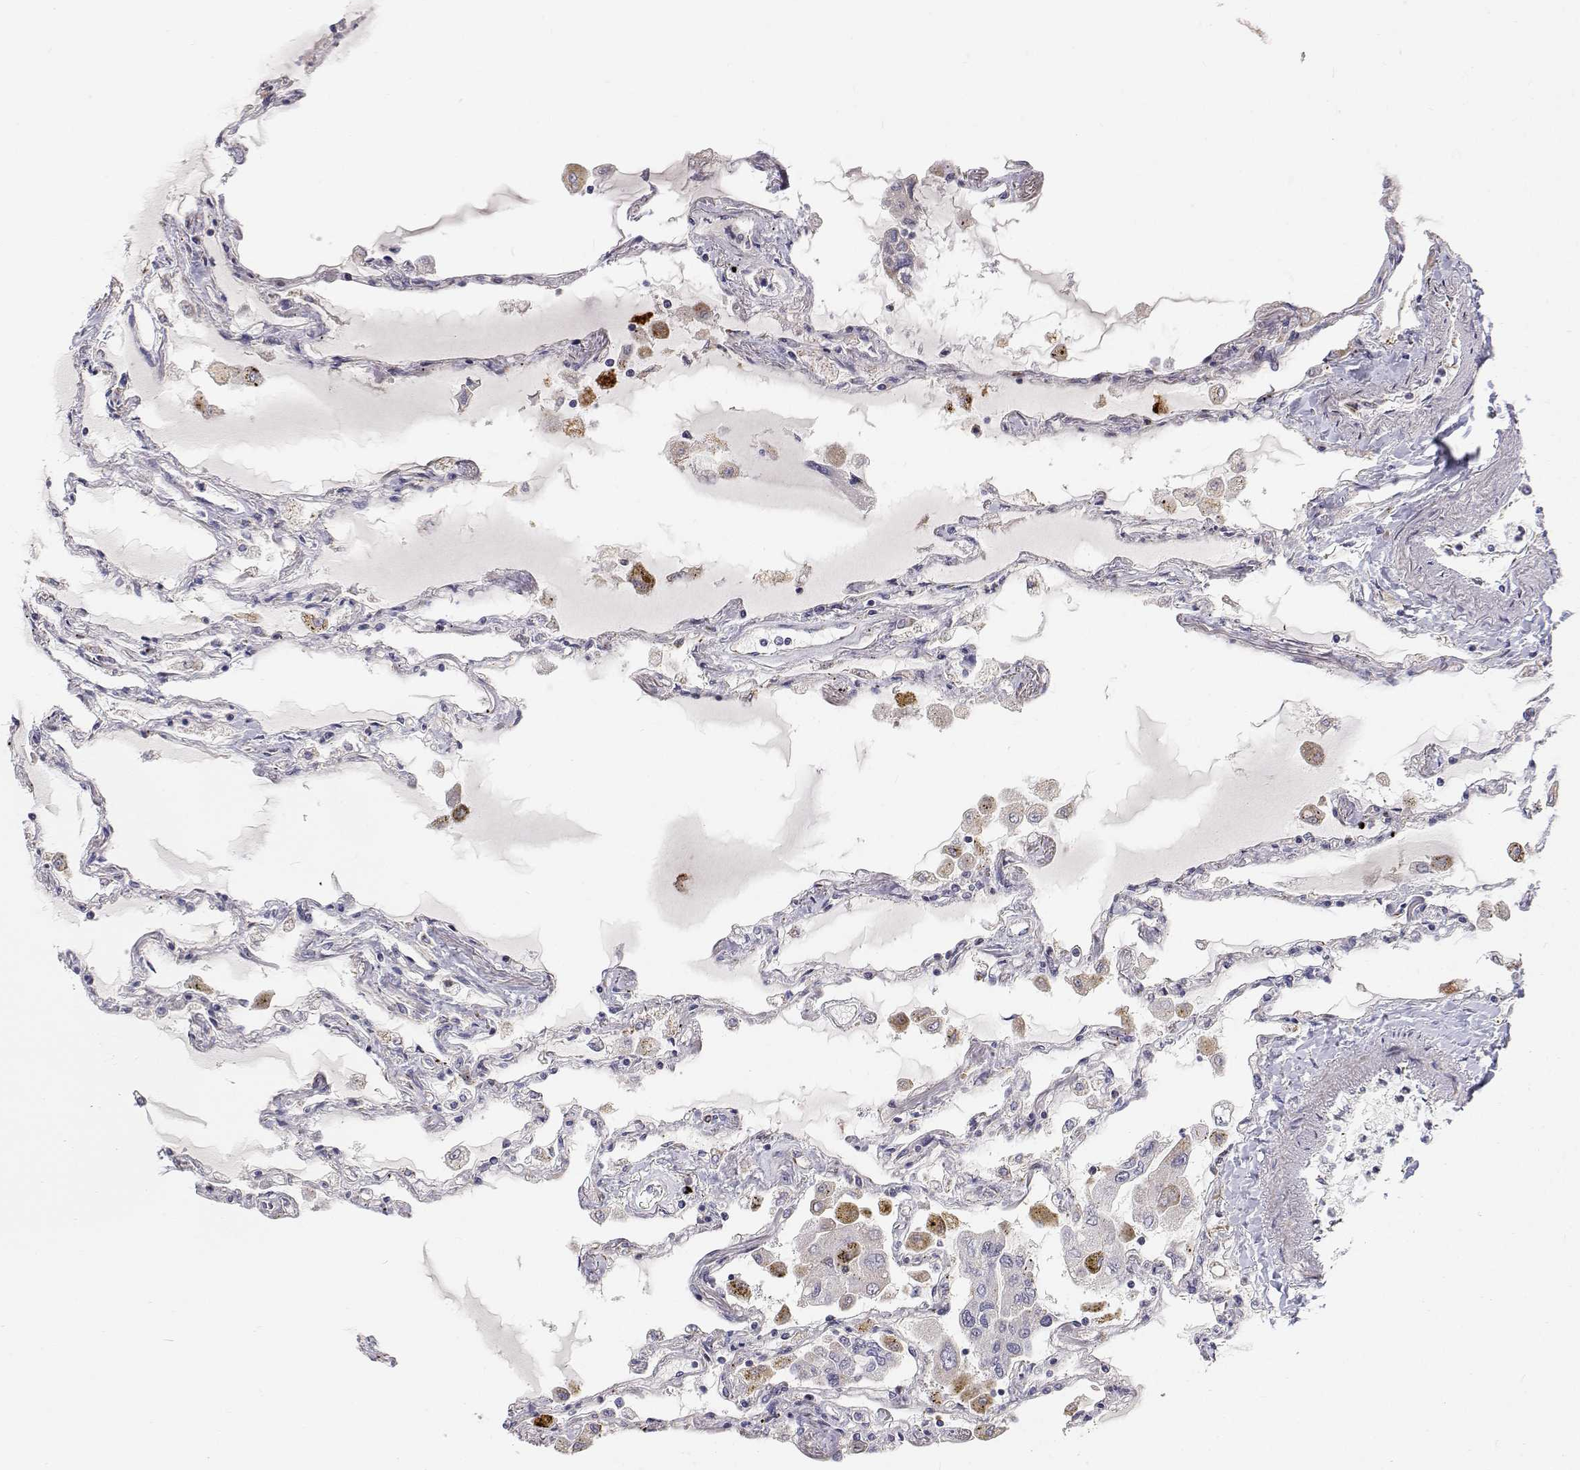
{"staining": {"intensity": "weak", "quantity": "<25%", "location": "cytoplasmic/membranous"}, "tissue": "lung", "cell_type": "Alveolar cells", "image_type": "normal", "snomed": [{"axis": "morphology", "description": "Normal tissue, NOS"}, {"axis": "morphology", "description": "Adenocarcinoma, NOS"}, {"axis": "topography", "description": "Cartilage tissue"}, {"axis": "topography", "description": "Lung"}], "caption": "Immunohistochemical staining of unremarkable lung shows no significant staining in alveolar cells. Nuclei are stained in blue.", "gene": "SPICE1", "patient": {"sex": "female", "age": 67}}